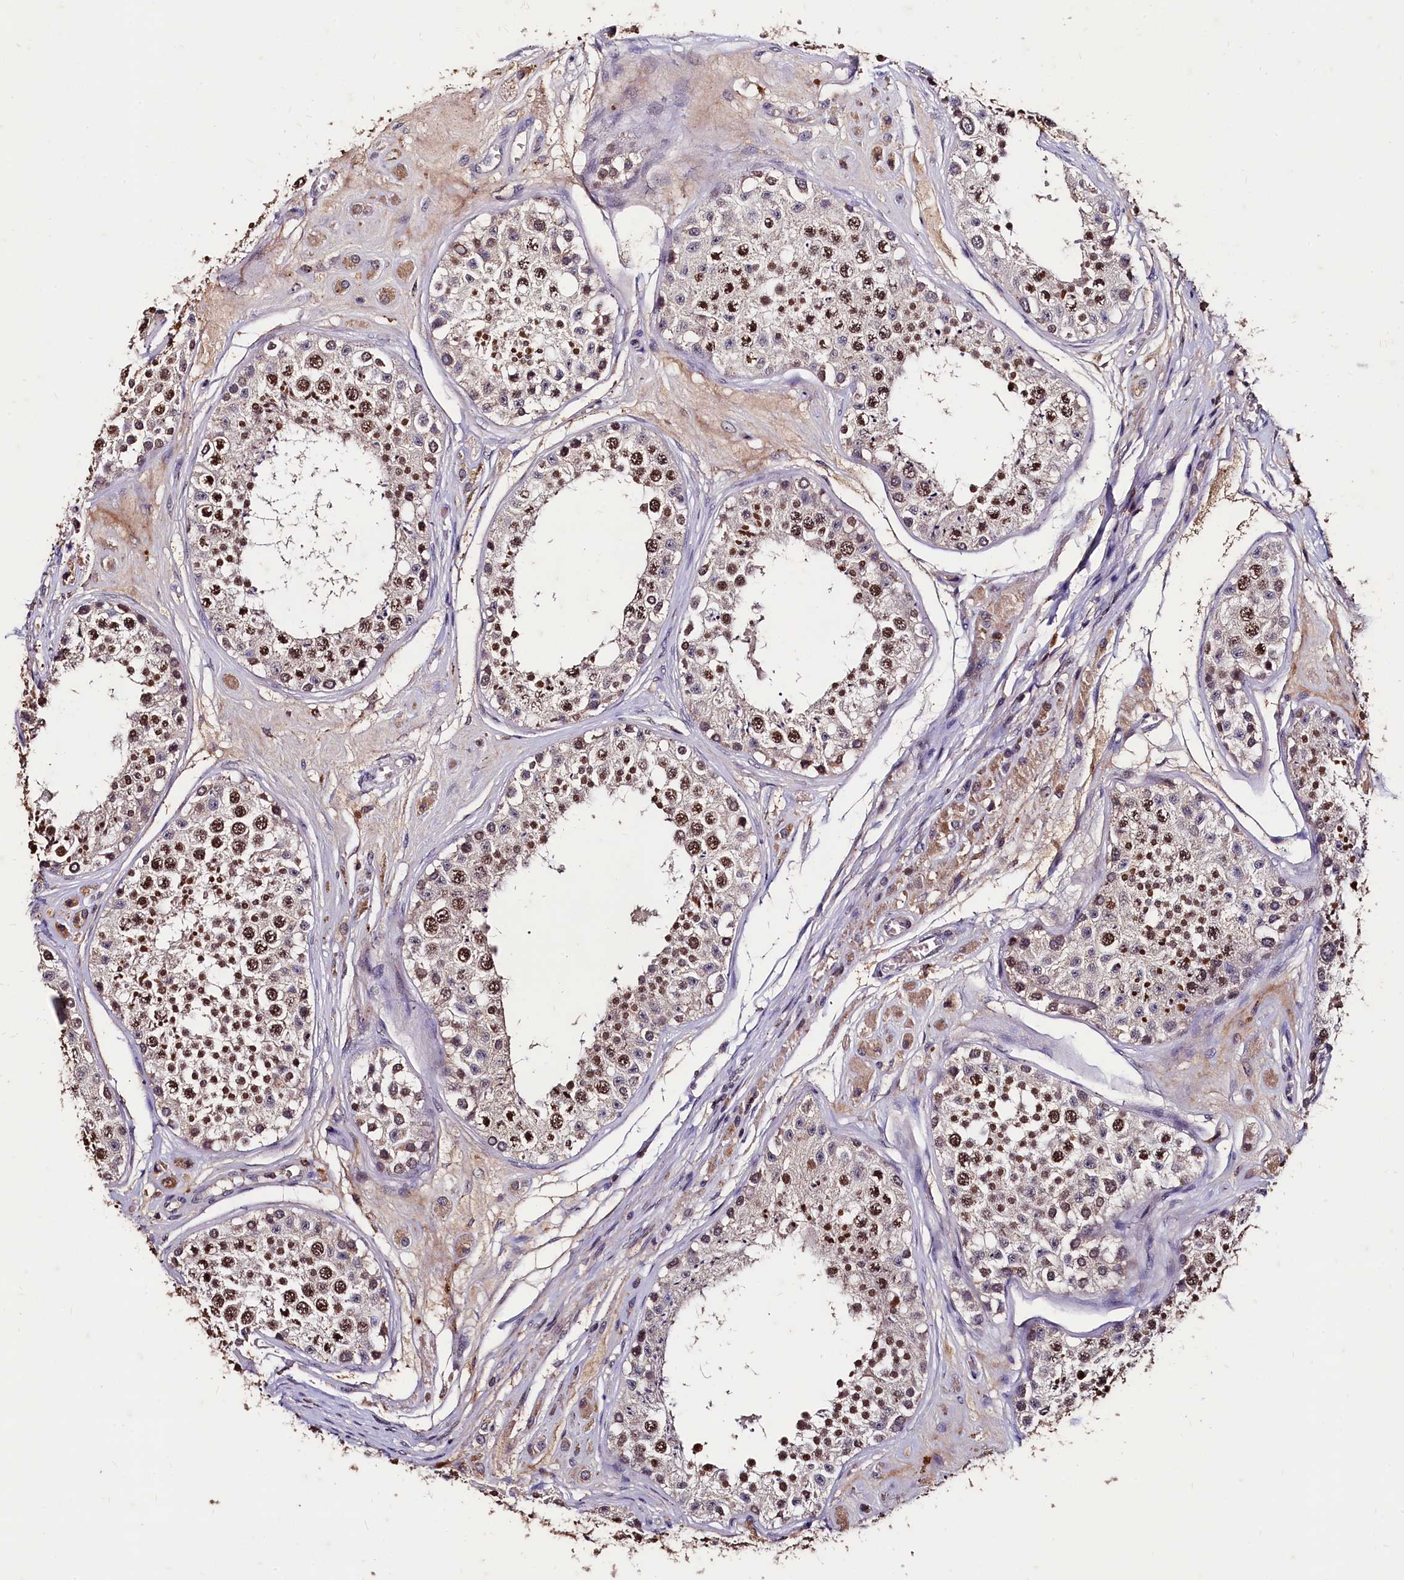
{"staining": {"intensity": "strong", "quantity": ">75%", "location": "nuclear"}, "tissue": "testis", "cell_type": "Cells in seminiferous ducts", "image_type": "normal", "snomed": [{"axis": "morphology", "description": "Normal tissue, NOS"}, {"axis": "topography", "description": "Testis"}], "caption": "The photomicrograph exhibits a brown stain indicating the presence of a protein in the nuclear of cells in seminiferous ducts in testis. The staining was performed using DAB, with brown indicating positive protein expression. Nuclei are stained blue with hematoxylin.", "gene": "CSTPP1", "patient": {"sex": "male", "age": 25}}